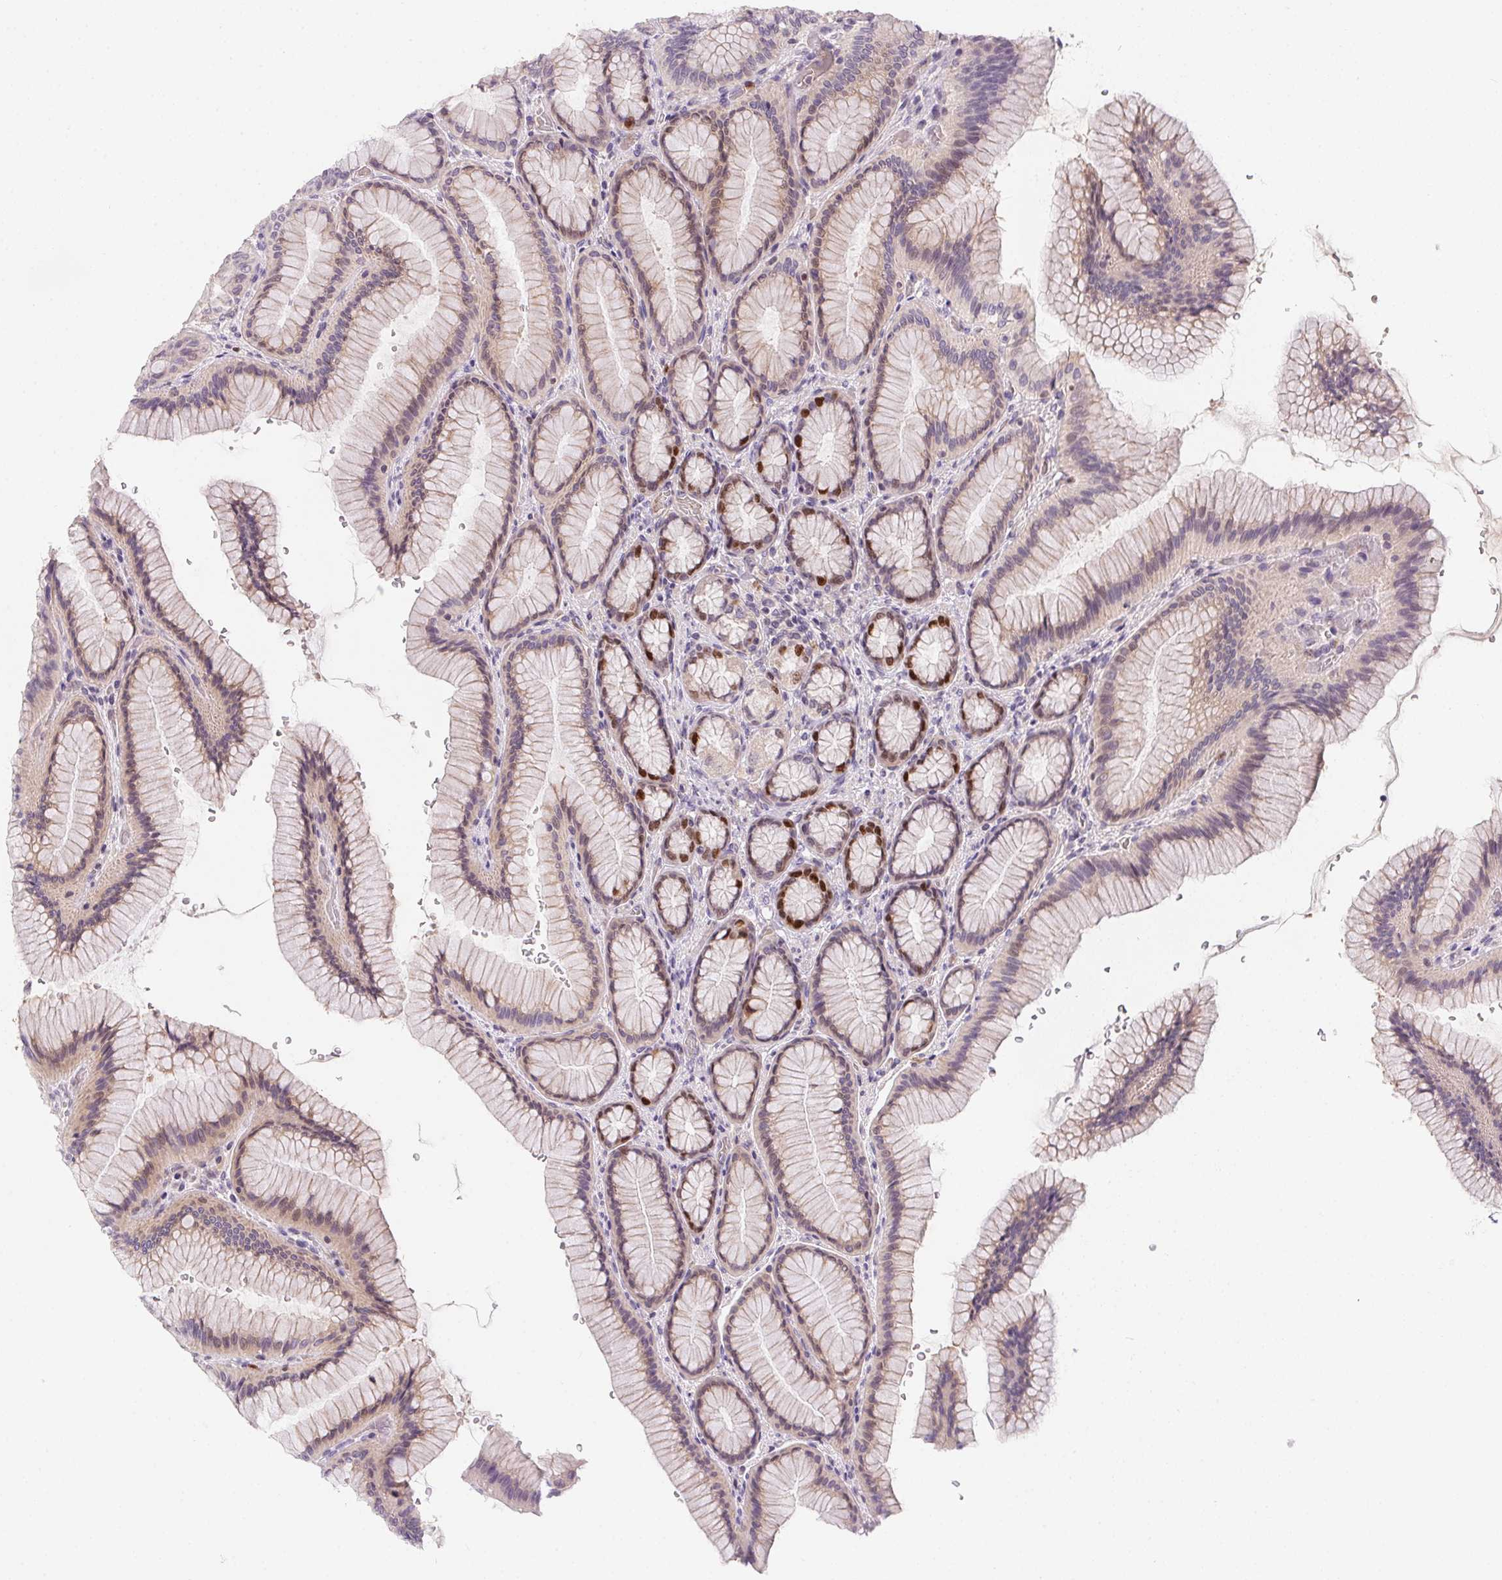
{"staining": {"intensity": "moderate", "quantity": "<25%", "location": "cytoplasmic/membranous,nuclear"}, "tissue": "stomach", "cell_type": "Glandular cells", "image_type": "normal", "snomed": [{"axis": "morphology", "description": "Normal tissue, NOS"}, {"axis": "morphology", "description": "Adenocarcinoma, NOS"}, {"axis": "morphology", "description": "Adenocarcinoma, High grade"}, {"axis": "topography", "description": "Stomach, upper"}, {"axis": "topography", "description": "Stomach"}], "caption": "Stomach stained with immunohistochemistry shows moderate cytoplasmic/membranous,nuclear positivity in about <25% of glandular cells.", "gene": "HELLS", "patient": {"sex": "female", "age": 65}}